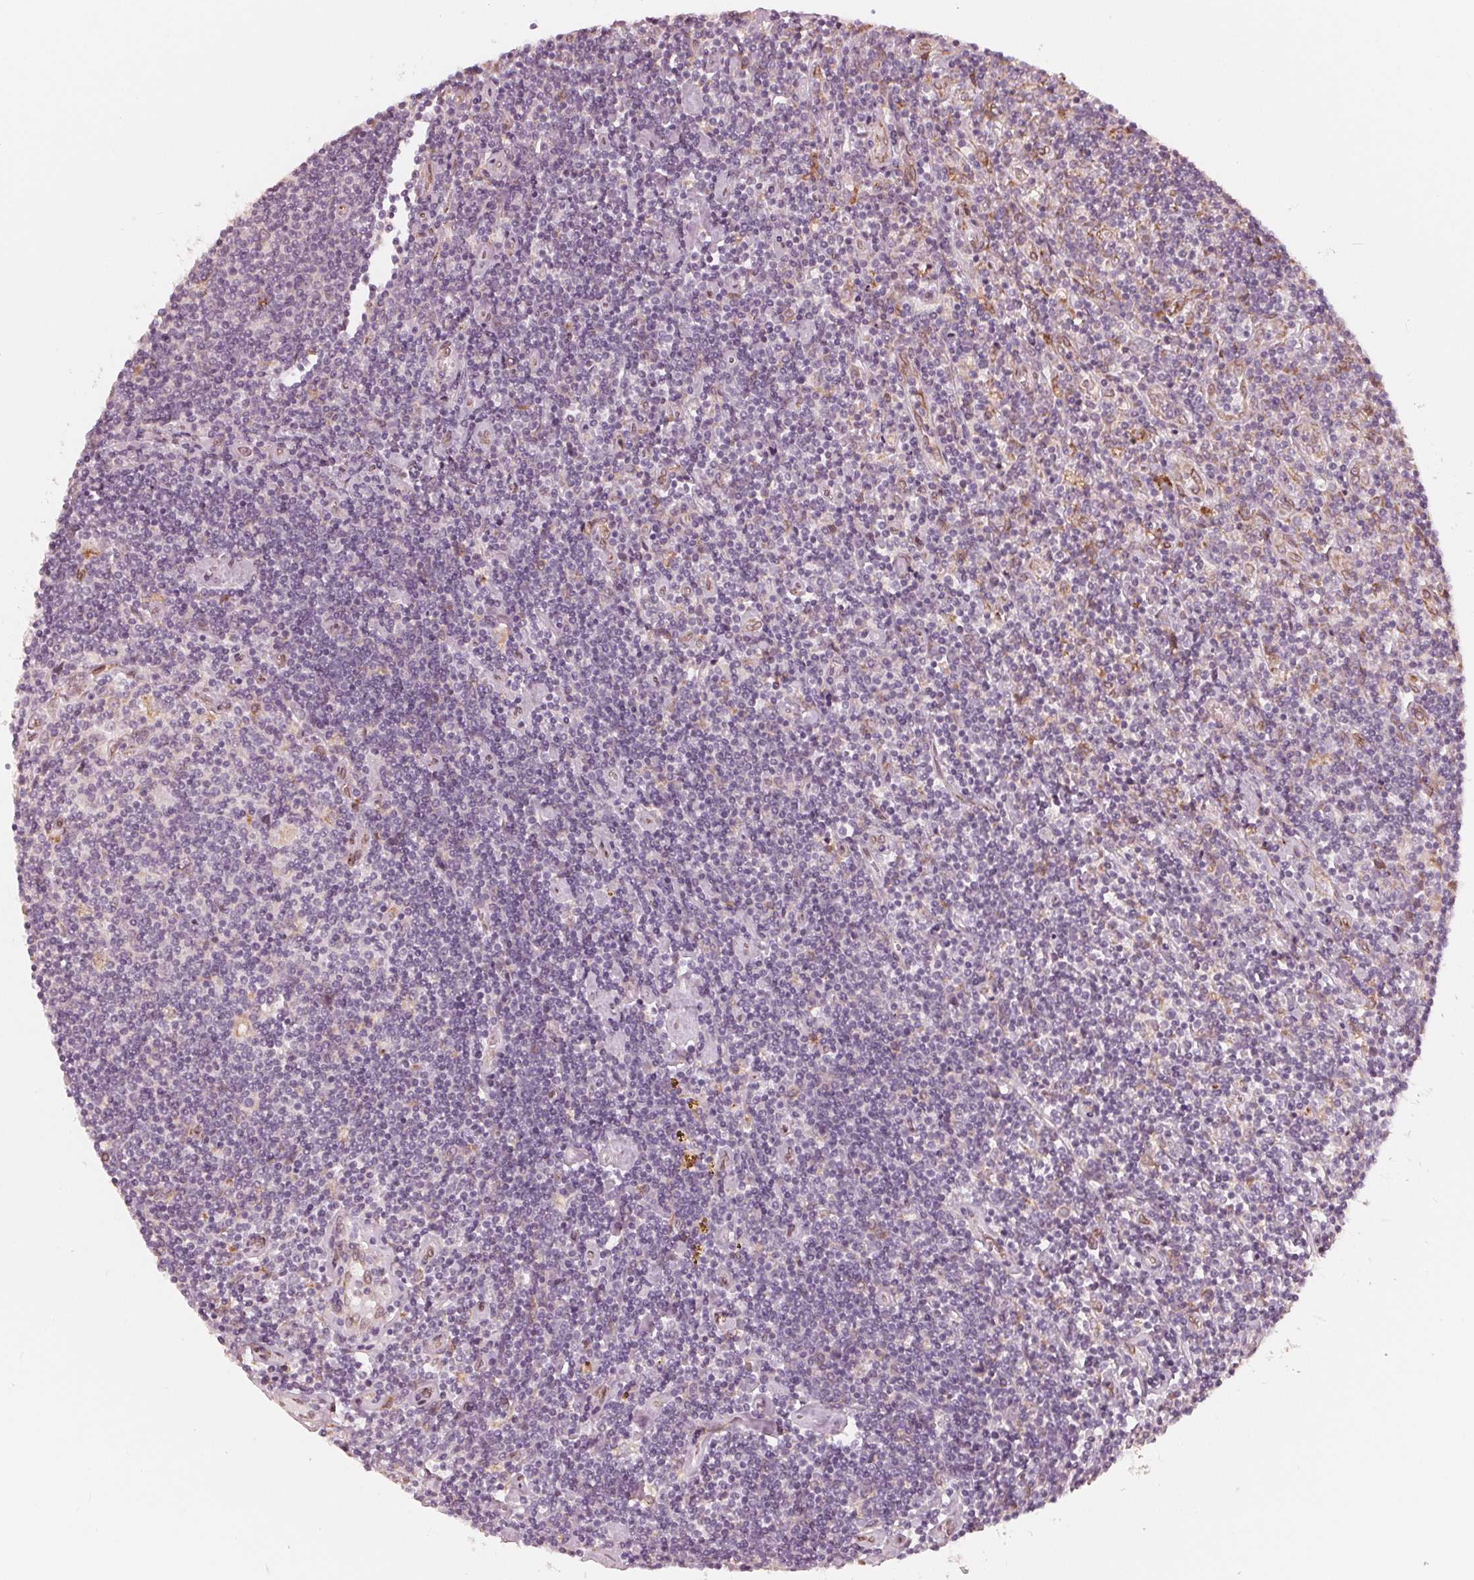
{"staining": {"intensity": "negative", "quantity": "none", "location": "none"}, "tissue": "lymphoma", "cell_type": "Tumor cells", "image_type": "cancer", "snomed": [{"axis": "morphology", "description": "Hodgkin's disease, NOS"}, {"axis": "topography", "description": "Lymph node"}], "caption": "This micrograph is of Hodgkin's disease stained with IHC to label a protein in brown with the nuclei are counter-stained blue. There is no staining in tumor cells. (Stains: DAB immunohistochemistry with hematoxylin counter stain, Microscopy: brightfield microscopy at high magnification).", "gene": "IKBIP", "patient": {"sex": "male", "age": 40}}